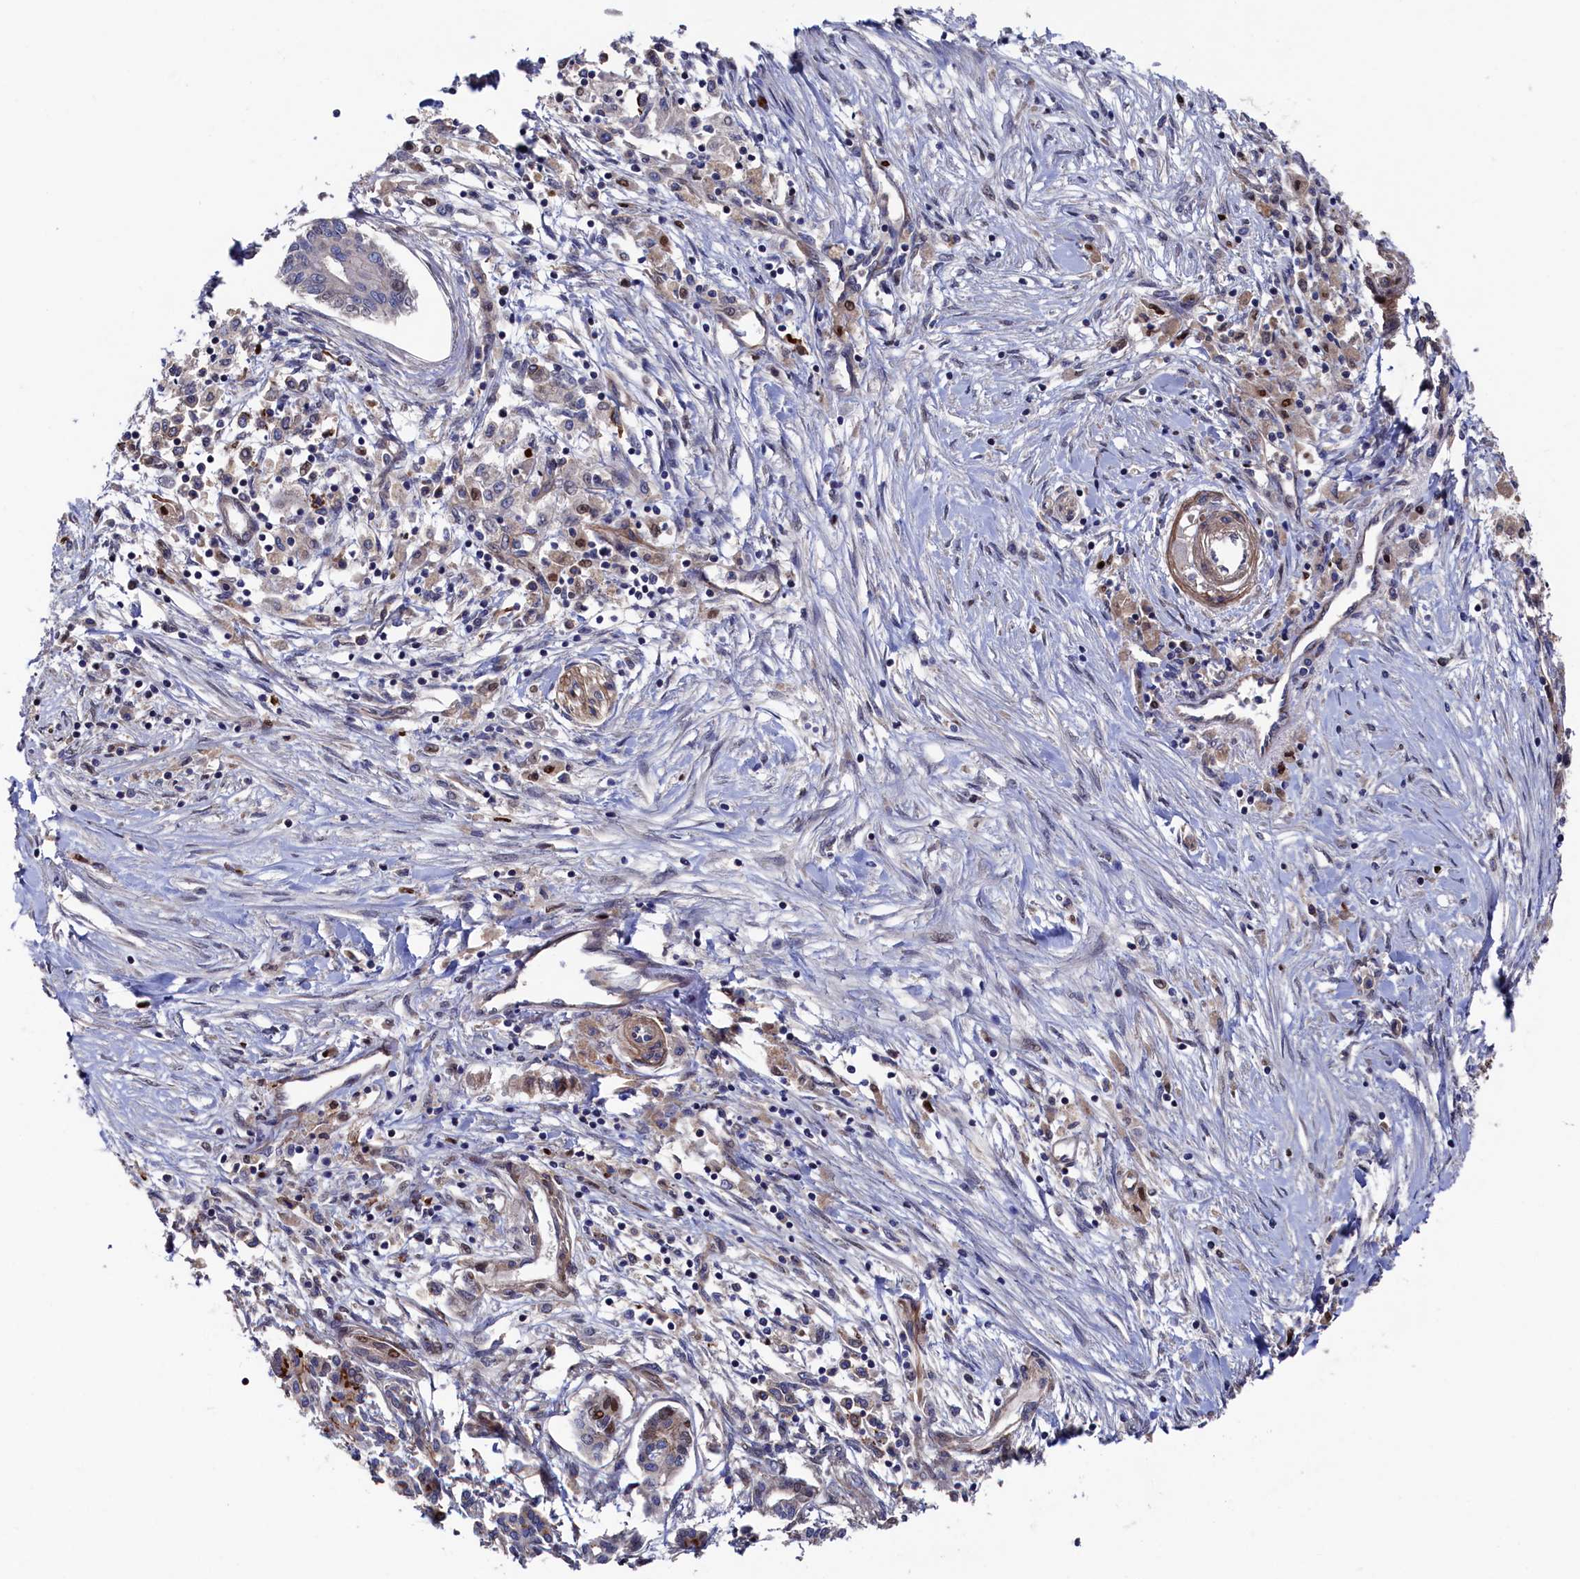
{"staining": {"intensity": "moderate", "quantity": "<25%", "location": "nuclear"}, "tissue": "pancreatic cancer", "cell_type": "Tumor cells", "image_type": "cancer", "snomed": [{"axis": "morphology", "description": "Adenocarcinoma, NOS"}, {"axis": "topography", "description": "Pancreas"}], "caption": "About <25% of tumor cells in human adenocarcinoma (pancreatic) demonstrate moderate nuclear protein positivity as visualized by brown immunohistochemical staining.", "gene": "ZNF891", "patient": {"sex": "female", "age": 50}}